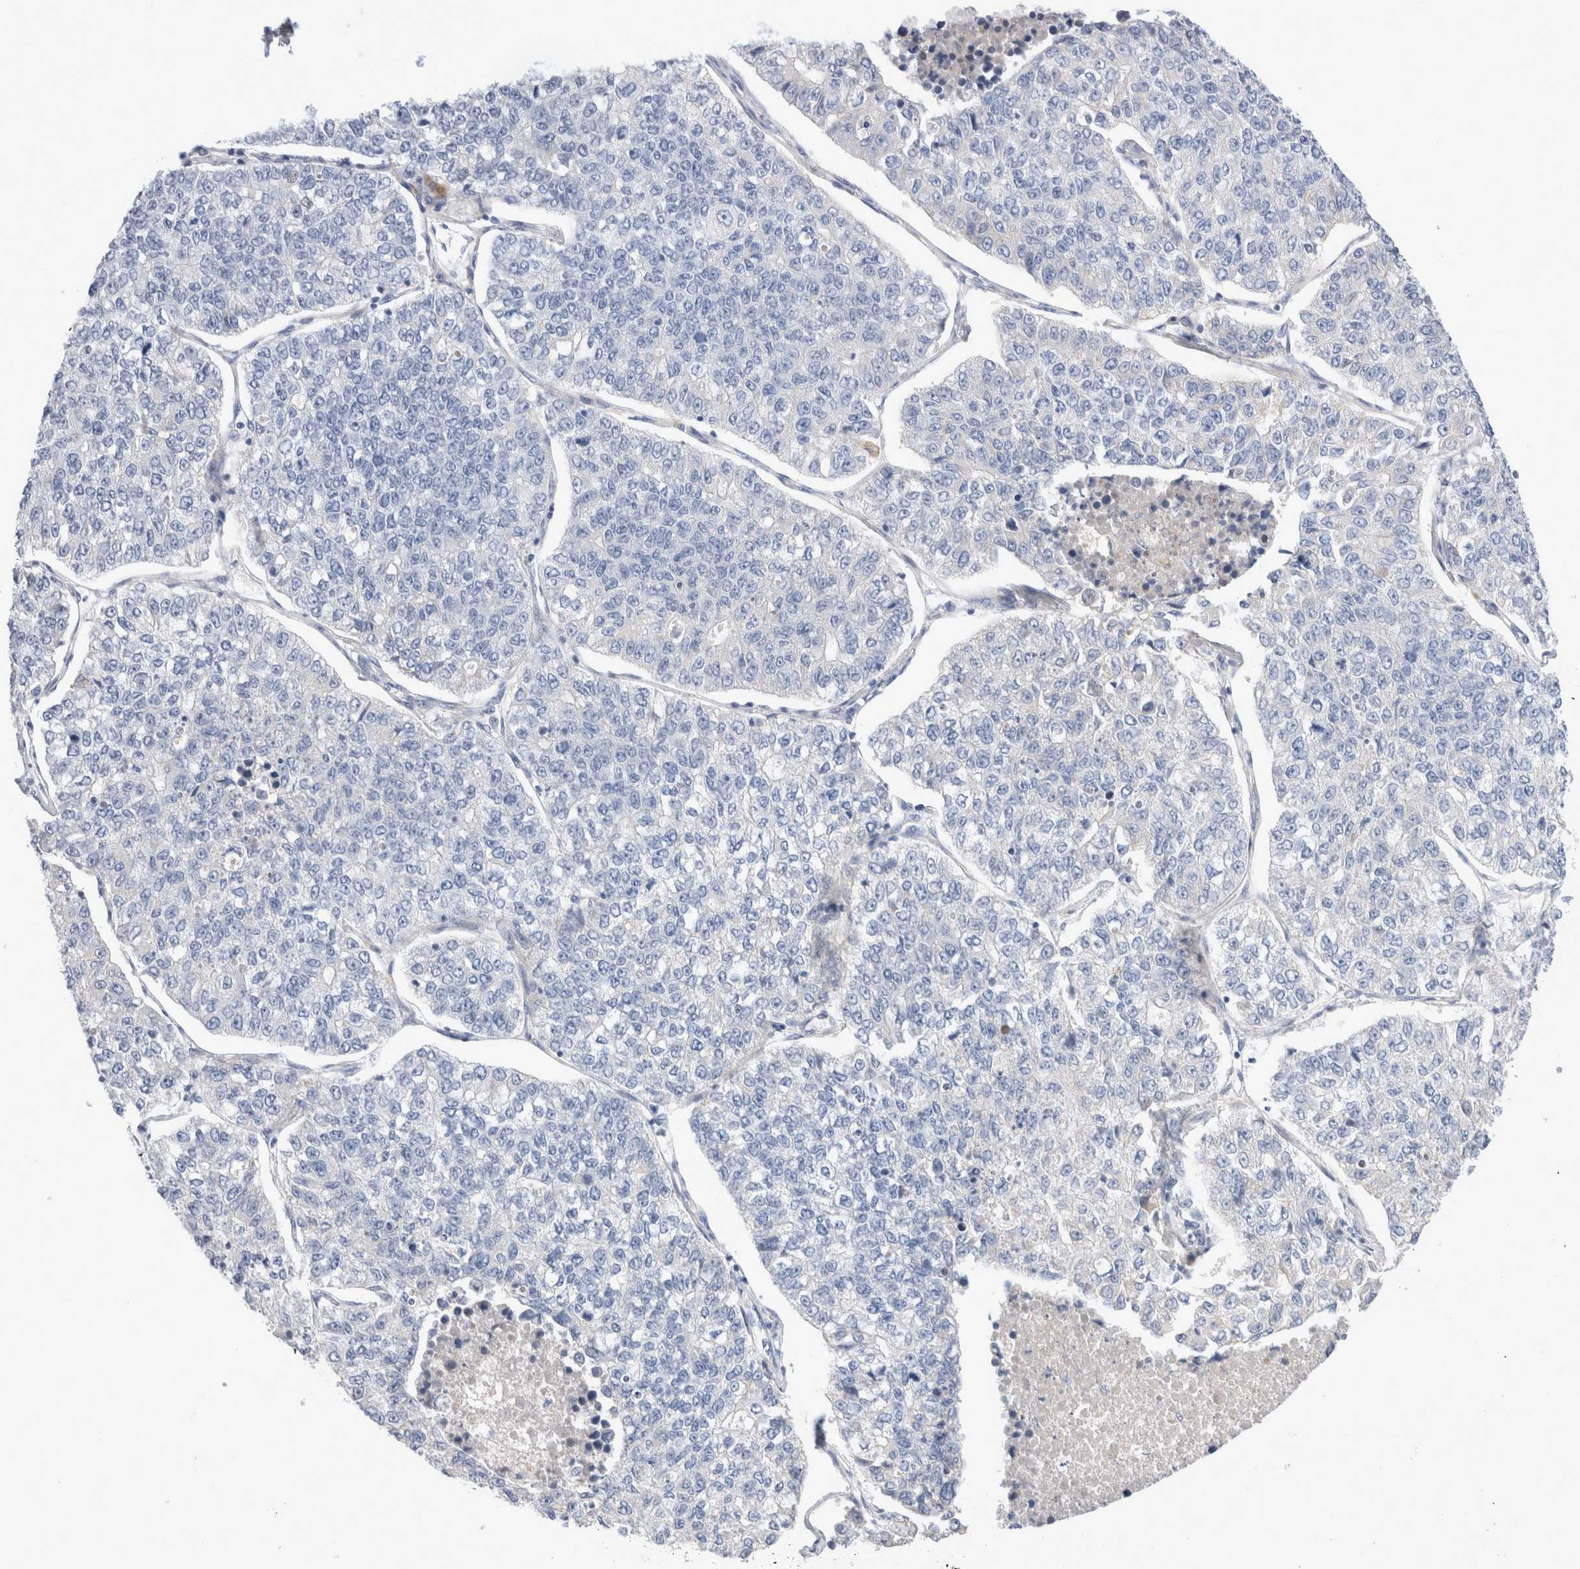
{"staining": {"intensity": "negative", "quantity": "none", "location": "none"}, "tissue": "lung cancer", "cell_type": "Tumor cells", "image_type": "cancer", "snomed": [{"axis": "morphology", "description": "Adenocarcinoma, NOS"}, {"axis": "topography", "description": "Lung"}], "caption": "High power microscopy micrograph of an immunohistochemistry image of lung adenocarcinoma, revealing no significant positivity in tumor cells.", "gene": "ECHDC2", "patient": {"sex": "male", "age": 49}}